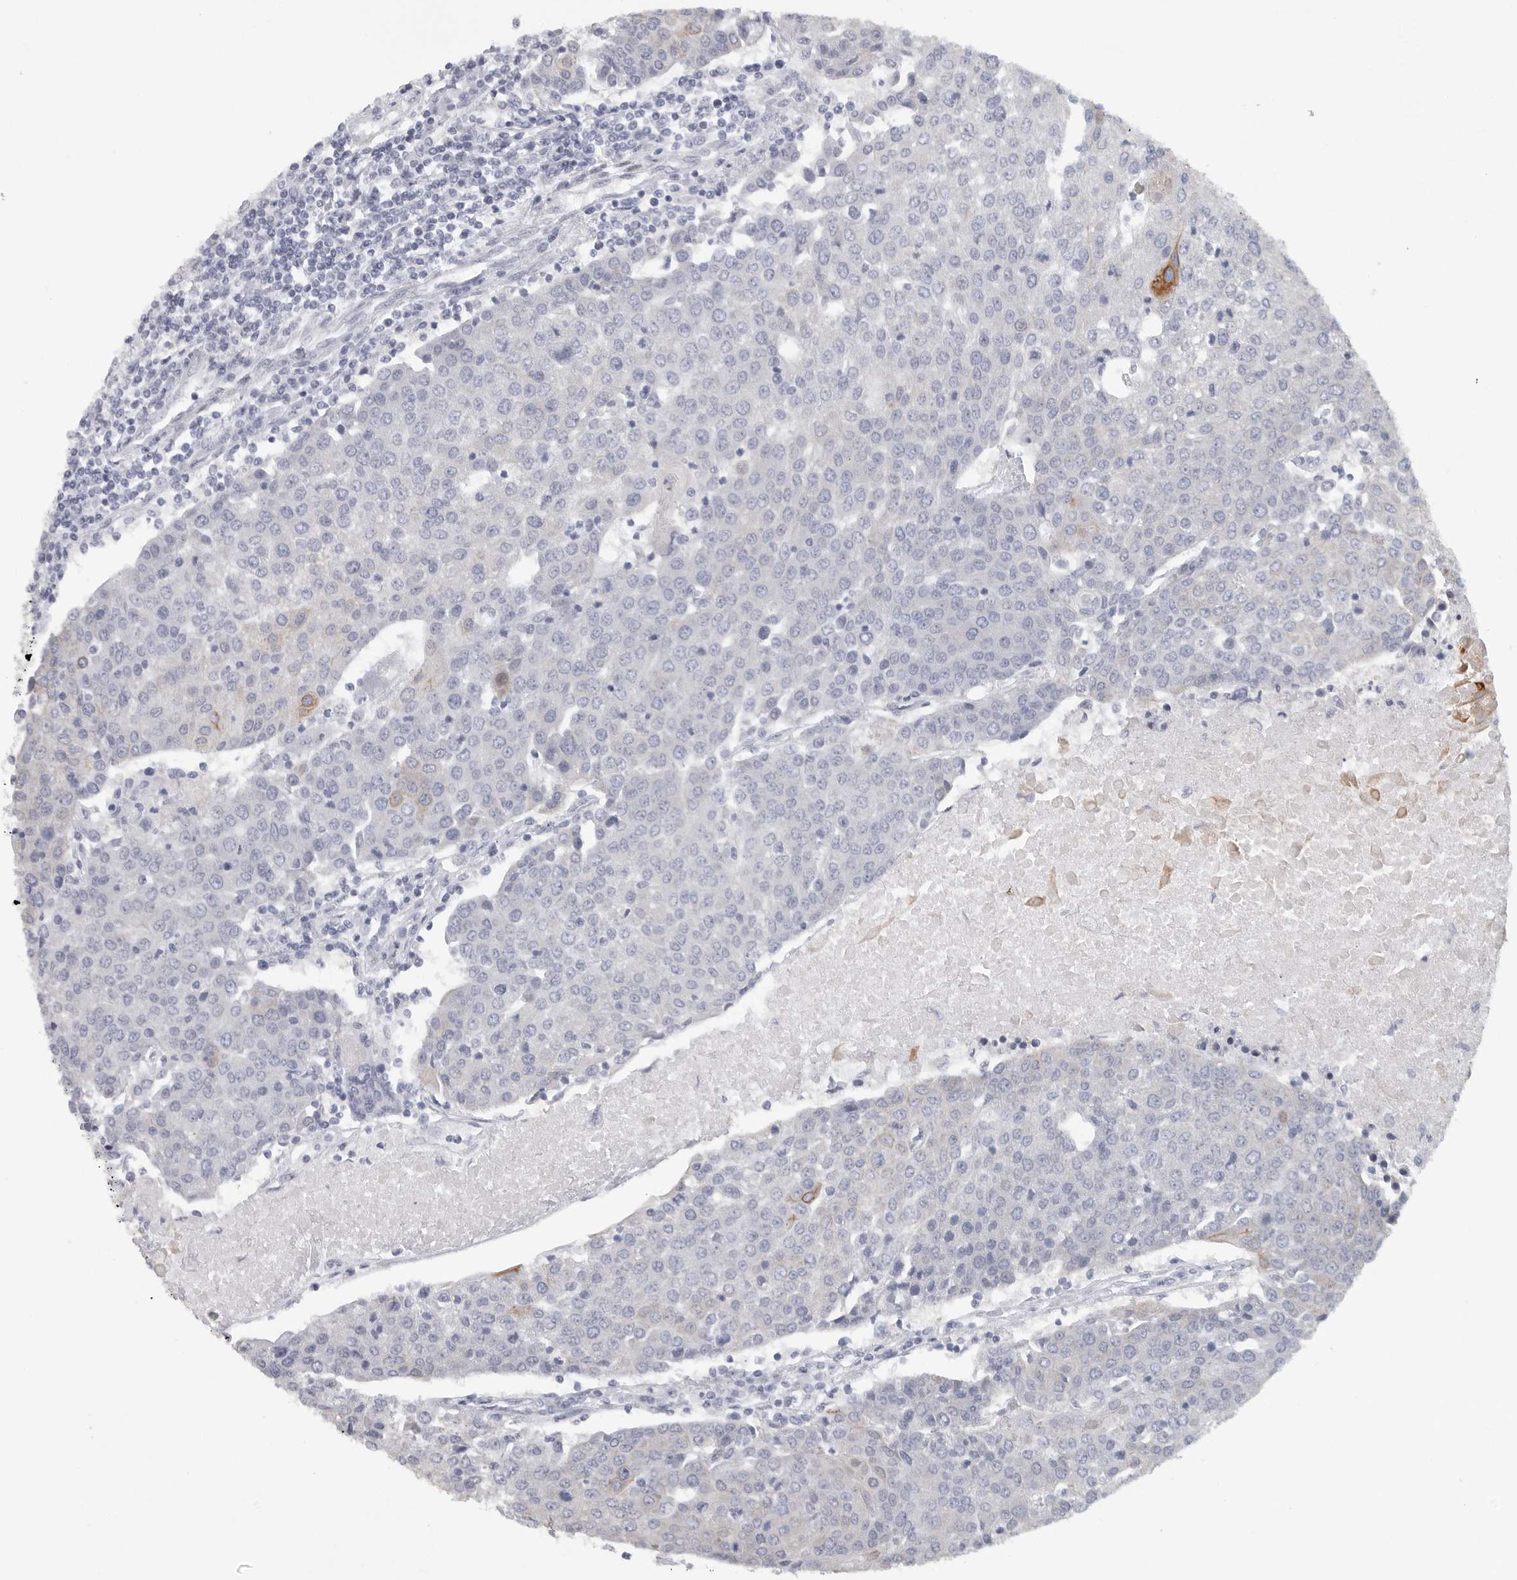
{"staining": {"intensity": "moderate", "quantity": "<25%", "location": "cytoplasmic/membranous"}, "tissue": "urothelial cancer", "cell_type": "Tumor cells", "image_type": "cancer", "snomed": [{"axis": "morphology", "description": "Urothelial carcinoma, High grade"}, {"axis": "topography", "description": "Urinary bladder"}], "caption": "Protein expression analysis of human urothelial cancer reveals moderate cytoplasmic/membranous staining in approximately <25% of tumor cells.", "gene": "TNR", "patient": {"sex": "female", "age": 85}}